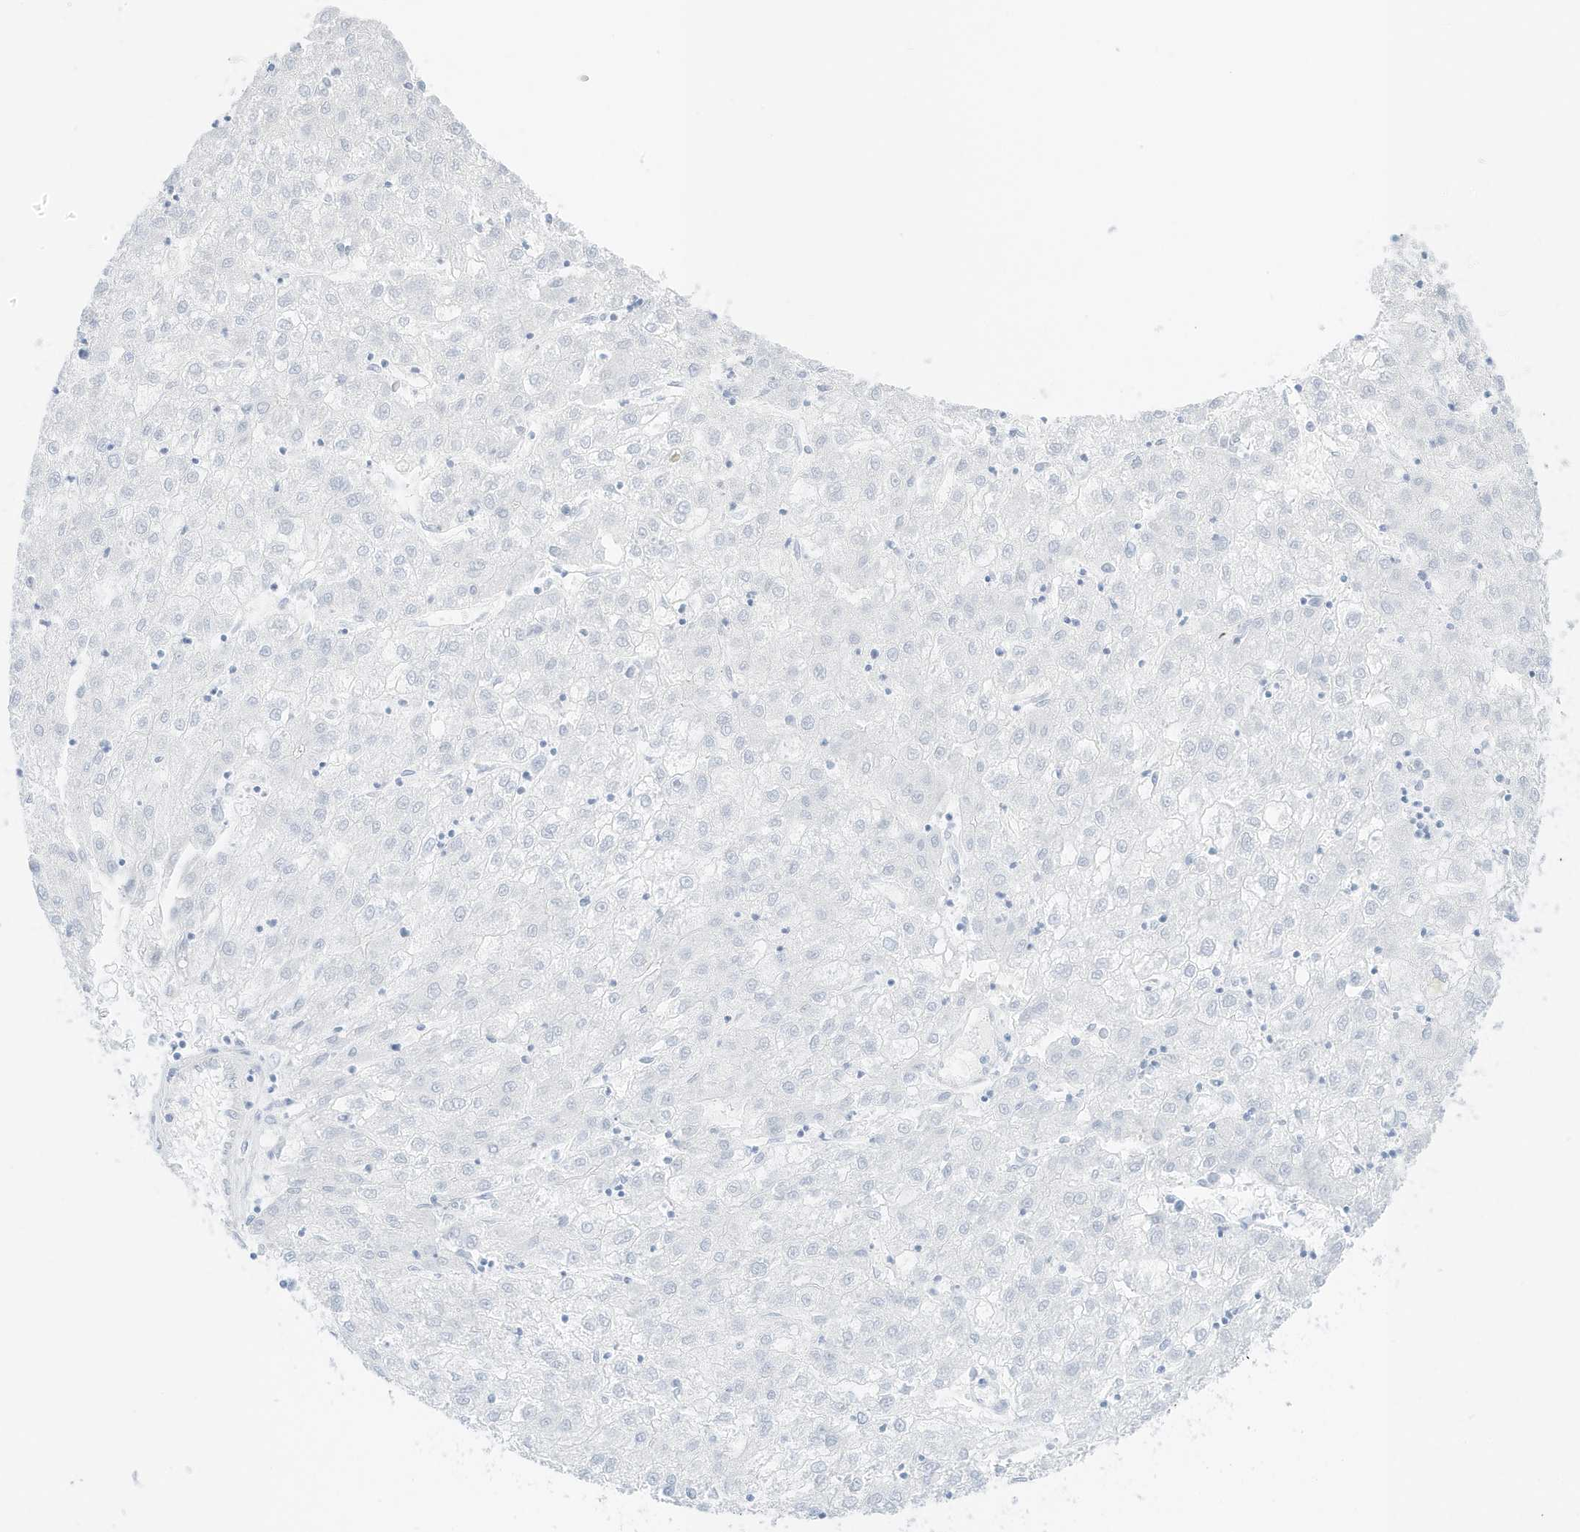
{"staining": {"intensity": "negative", "quantity": "none", "location": "none"}, "tissue": "liver cancer", "cell_type": "Tumor cells", "image_type": "cancer", "snomed": [{"axis": "morphology", "description": "Carcinoma, Hepatocellular, NOS"}, {"axis": "topography", "description": "Liver"}], "caption": "High magnification brightfield microscopy of liver cancer stained with DAB (3,3'-diaminobenzidine) (brown) and counterstained with hematoxylin (blue): tumor cells show no significant expression. (DAB (3,3'-diaminobenzidine) immunohistochemistry (IHC) visualized using brightfield microscopy, high magnification).", "gene": "SLC22A13", "patient": {"sex": "male", "age": 72}}